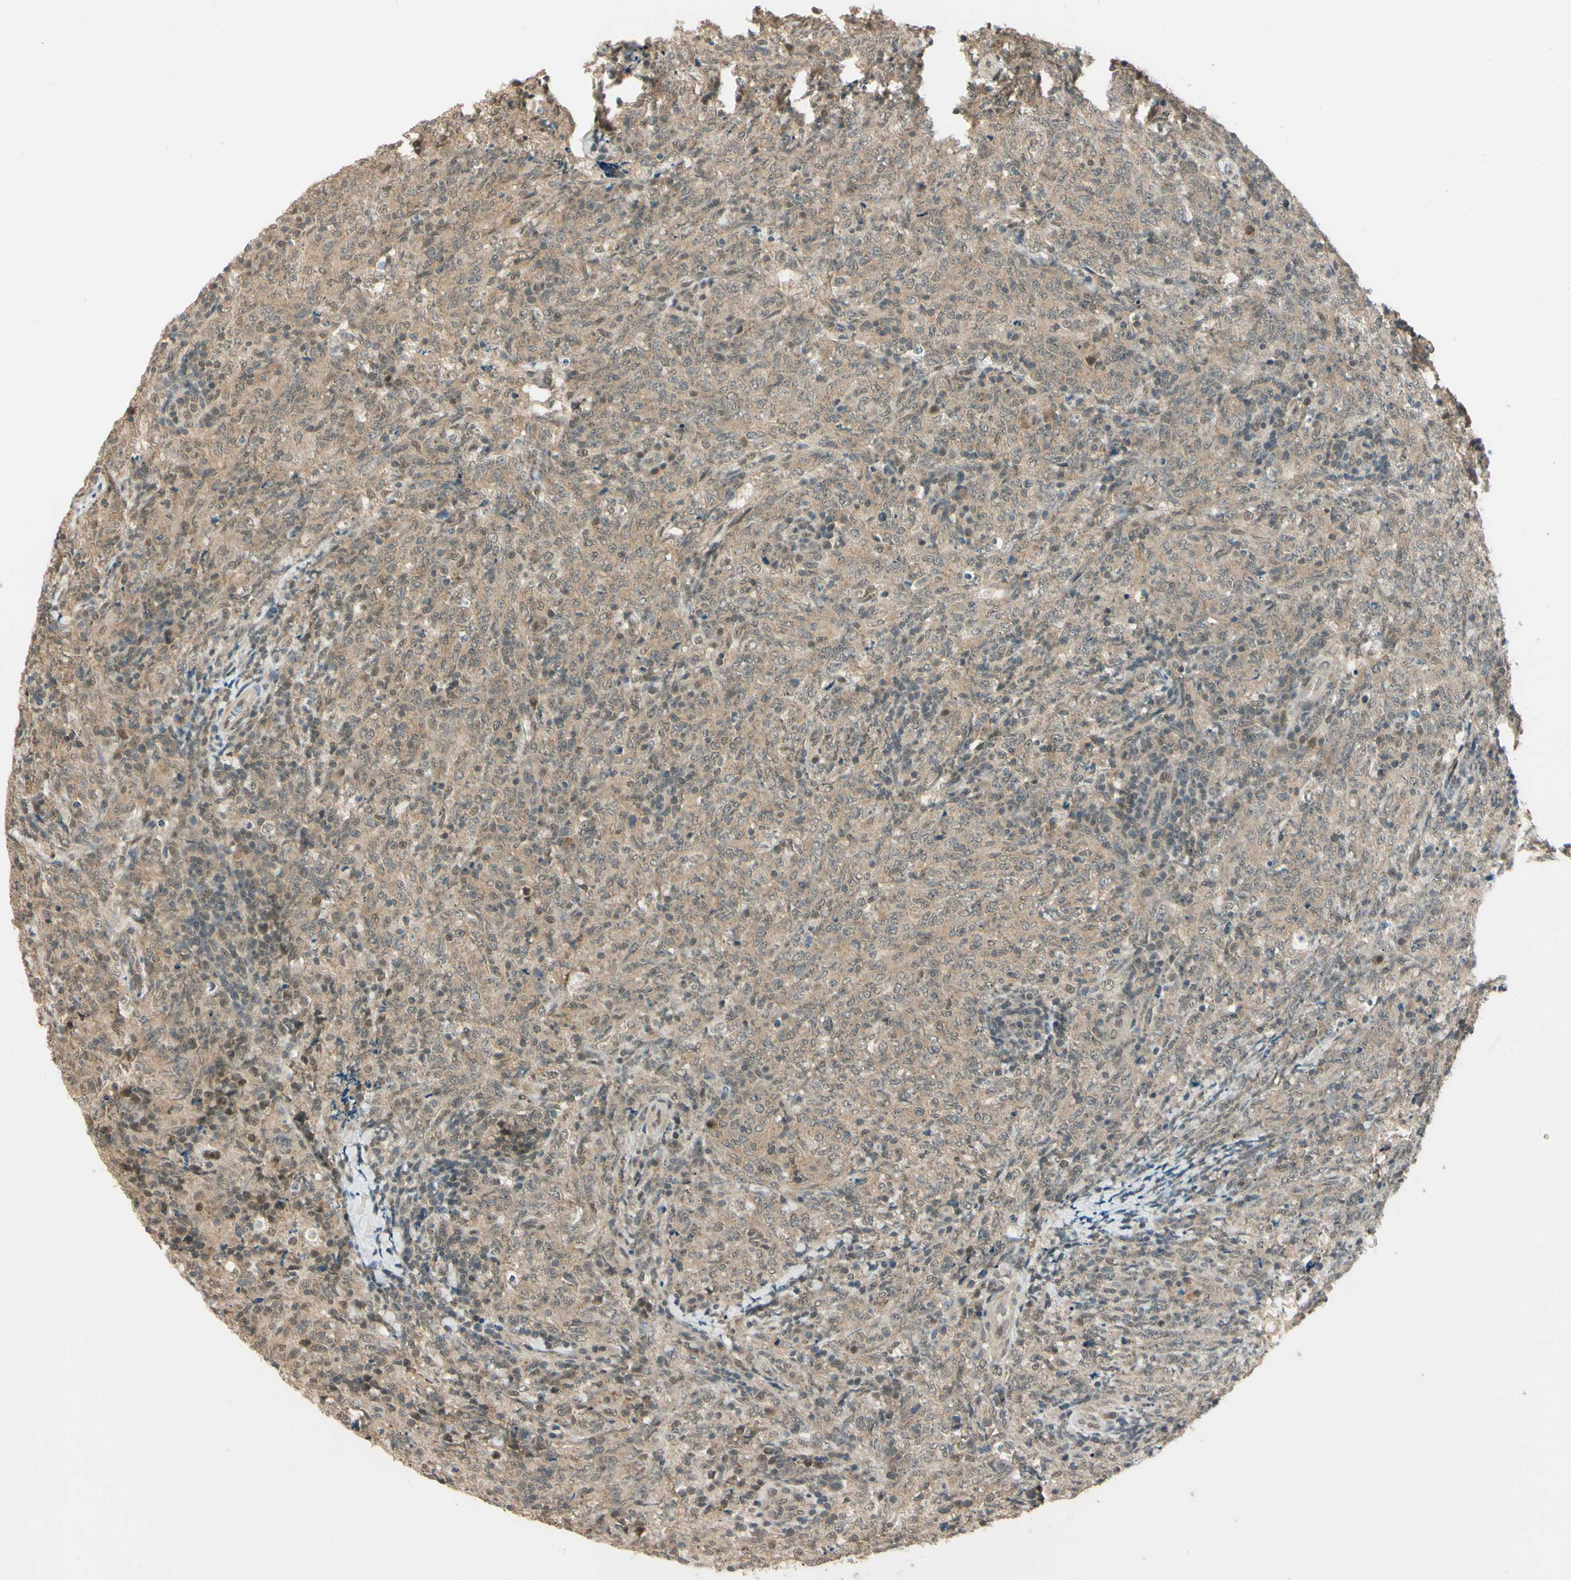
{"staining": {"intensity": "weak", "quantity": ">75%", "location": "cytoplasmic/membranous"}, "tissue": "lymphoma", "cell_type": "Tumor cells", "image_type": "cancer", "snomed": [{"axis": "morphology", "description": "Malignant lymphoma, non-Hodgkin's type, High grade"}, {"axis": "topography", "description": "Tonsil"}], "caption": "This is a photomicrograph of immunohistochemistry (IHC) staining of lymphoma, which shows weak expression in the cytoplasmic/membranous of tumor cells.", "gene": "ZSCAN12", "patient": {"sex": "female", "age": 36}}